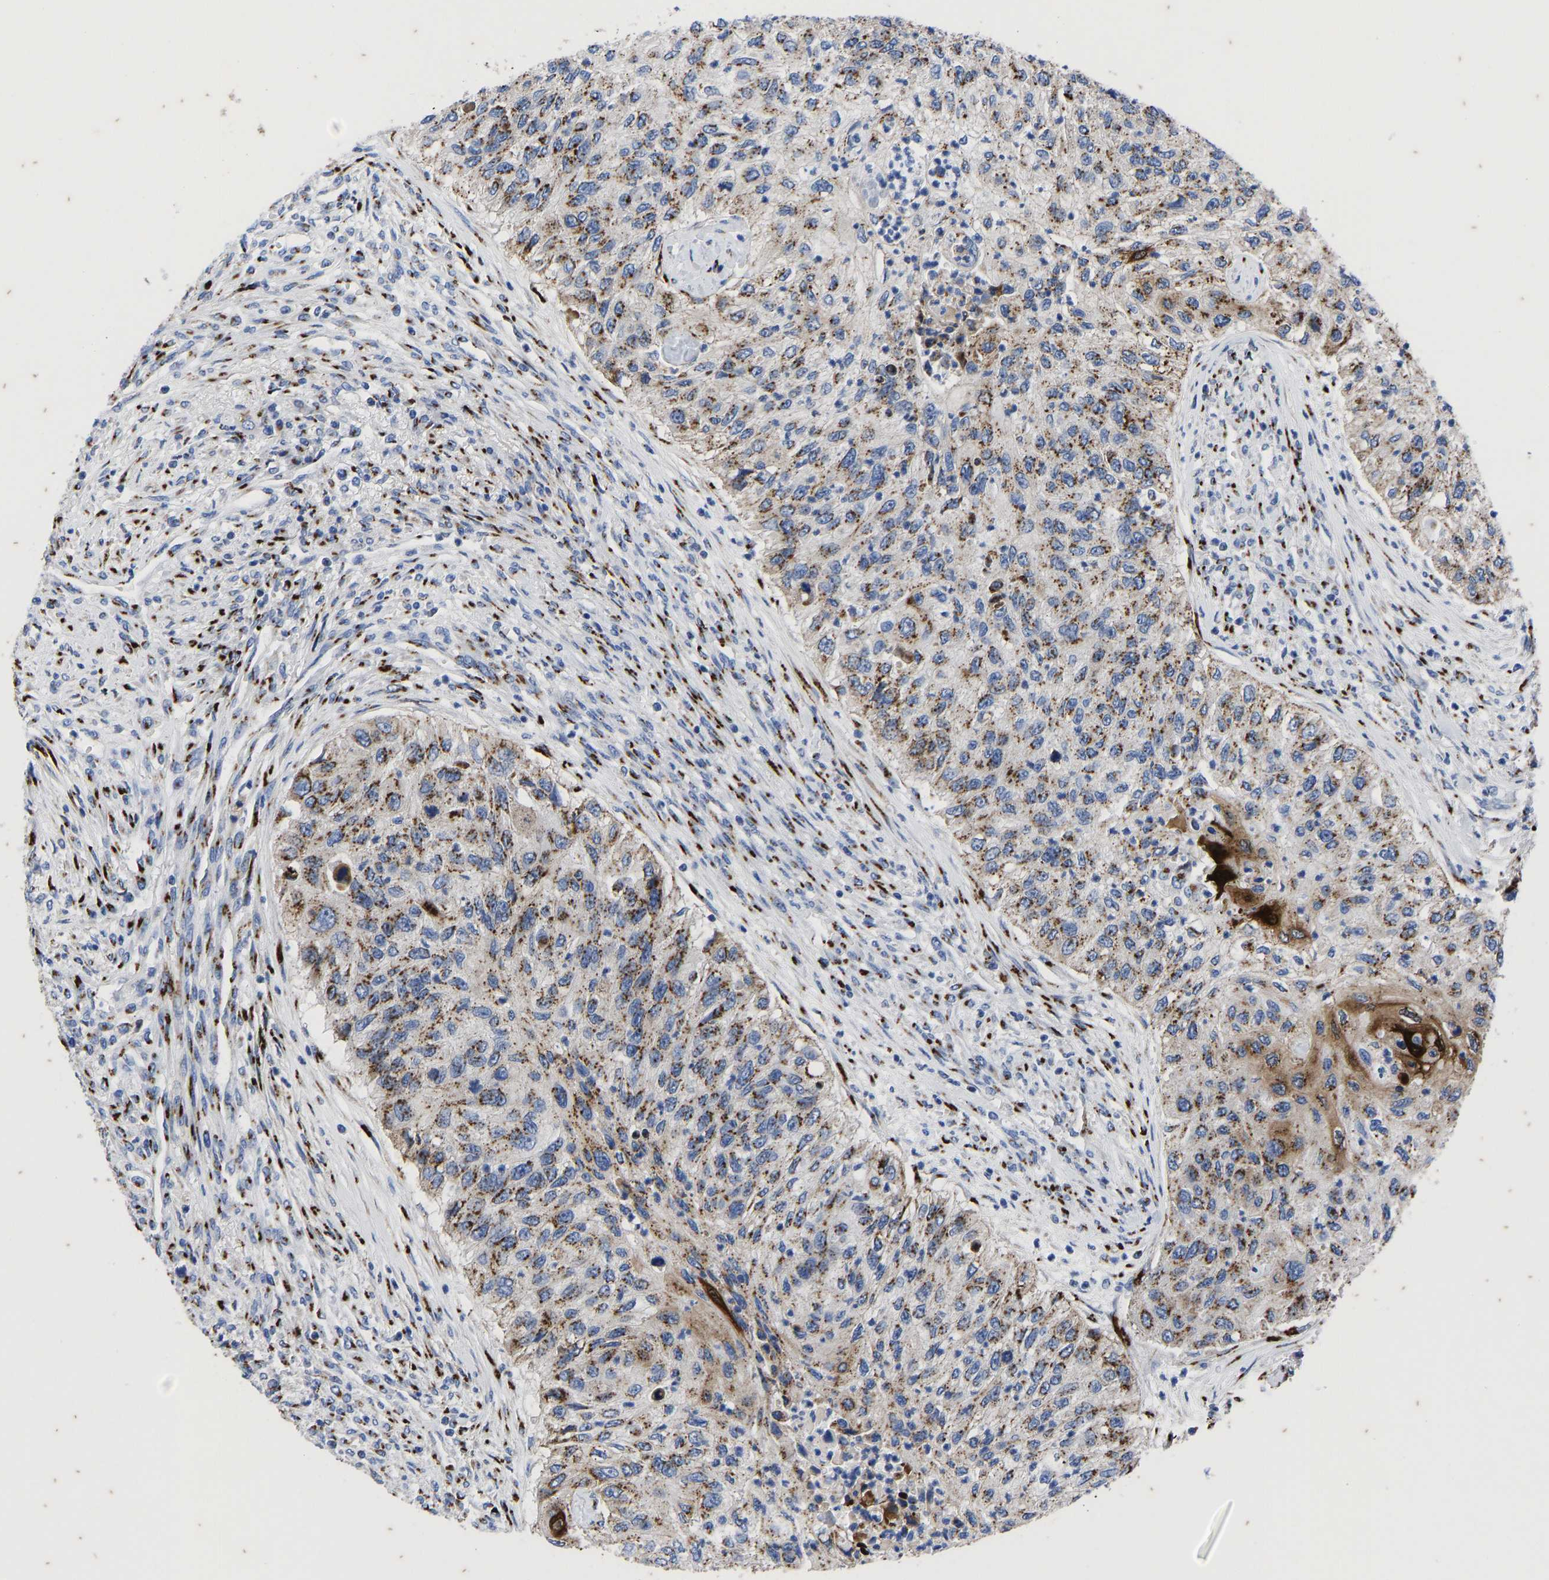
{"staining": {"intensity": "moderate", "quantity": ">75%", "location": "cytoplasmic/membranous"}, "tissue": "urothelial cancer", "cell_type": "Tumor cells", "image_type": "cancer", "snomed": [{"axis": "morphology", "description": "Urothelial carcinoma, High grade"}, {"axis": "topography", "description": "Urinary bladder"}], "caption": "Approximately >75% of tumor cells in human urothelial cancer demonstrate moderate cytoplasmic/membranous protein expression as visualized by brown immunohistochemical staining.", "gene": "TMEM87A", "patient": {"sex": "female", "age": 60}}